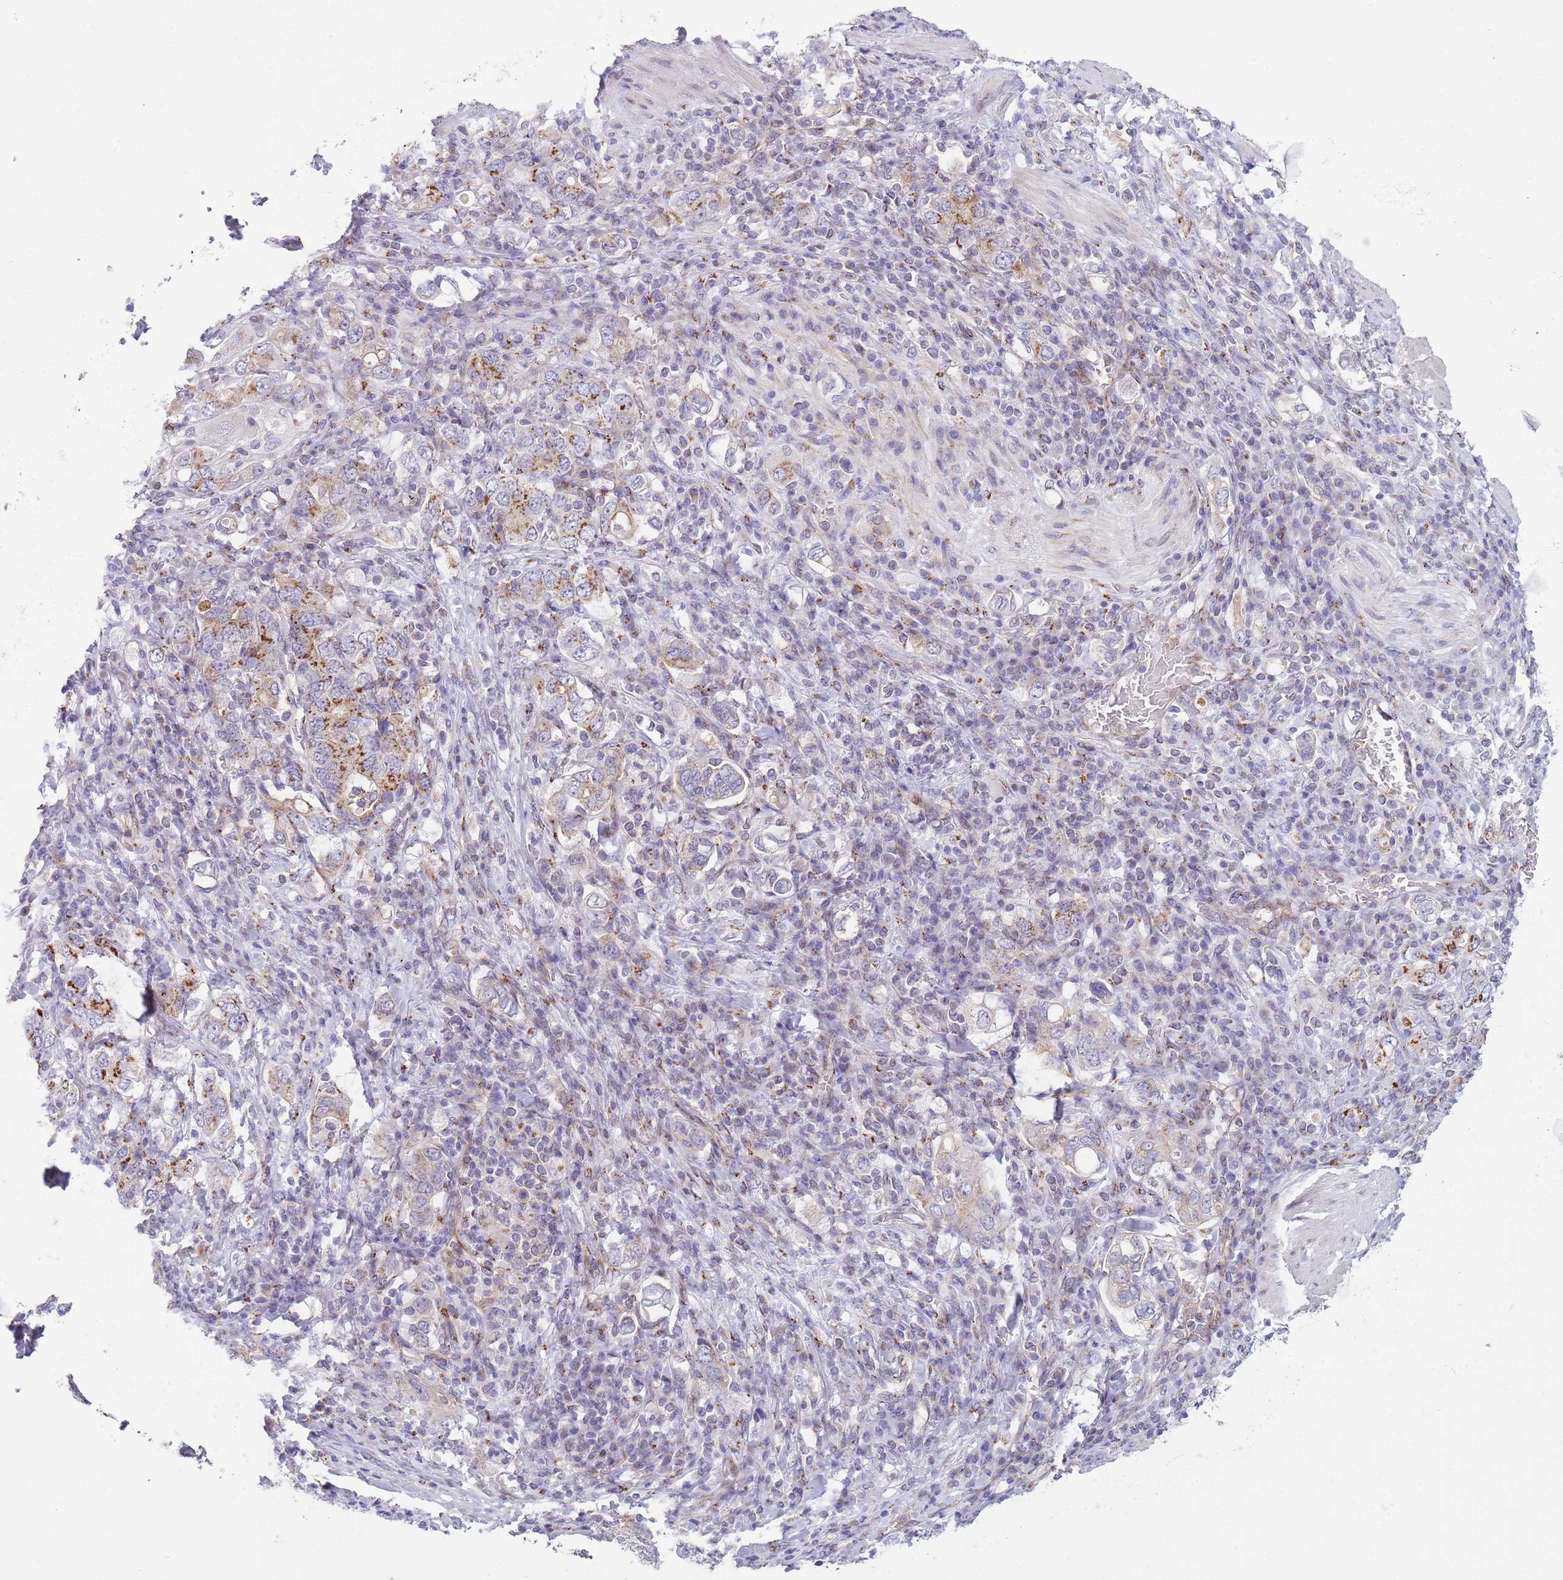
{"staining": {"intensity": "strong", "quantity": "25%-75%", "location": "cytoplasmic/membranous"}, "tissue": "stomach cancer", "cell_type": "Tumor cells", "image_type": "cancer", "snomed": [{"axis": "morphology", "description": "Adenocarcinoma, NOS"}, {"axis": "topography", "description": "Stomach, upper"}, {"axis": "topography", "description": "Stomach"}], "caption": "Immunohistochemical staining of human stomach cancer (adenocarcinoma) displays high levels of strong cytoplasmic/membranous protein positivity in about 25%-75% of tumor cells. (DAB IHC with brightfield microscopy, high magnification).", "gene": "C20orf96", "patient": {"sex": "male", "age": 62}}